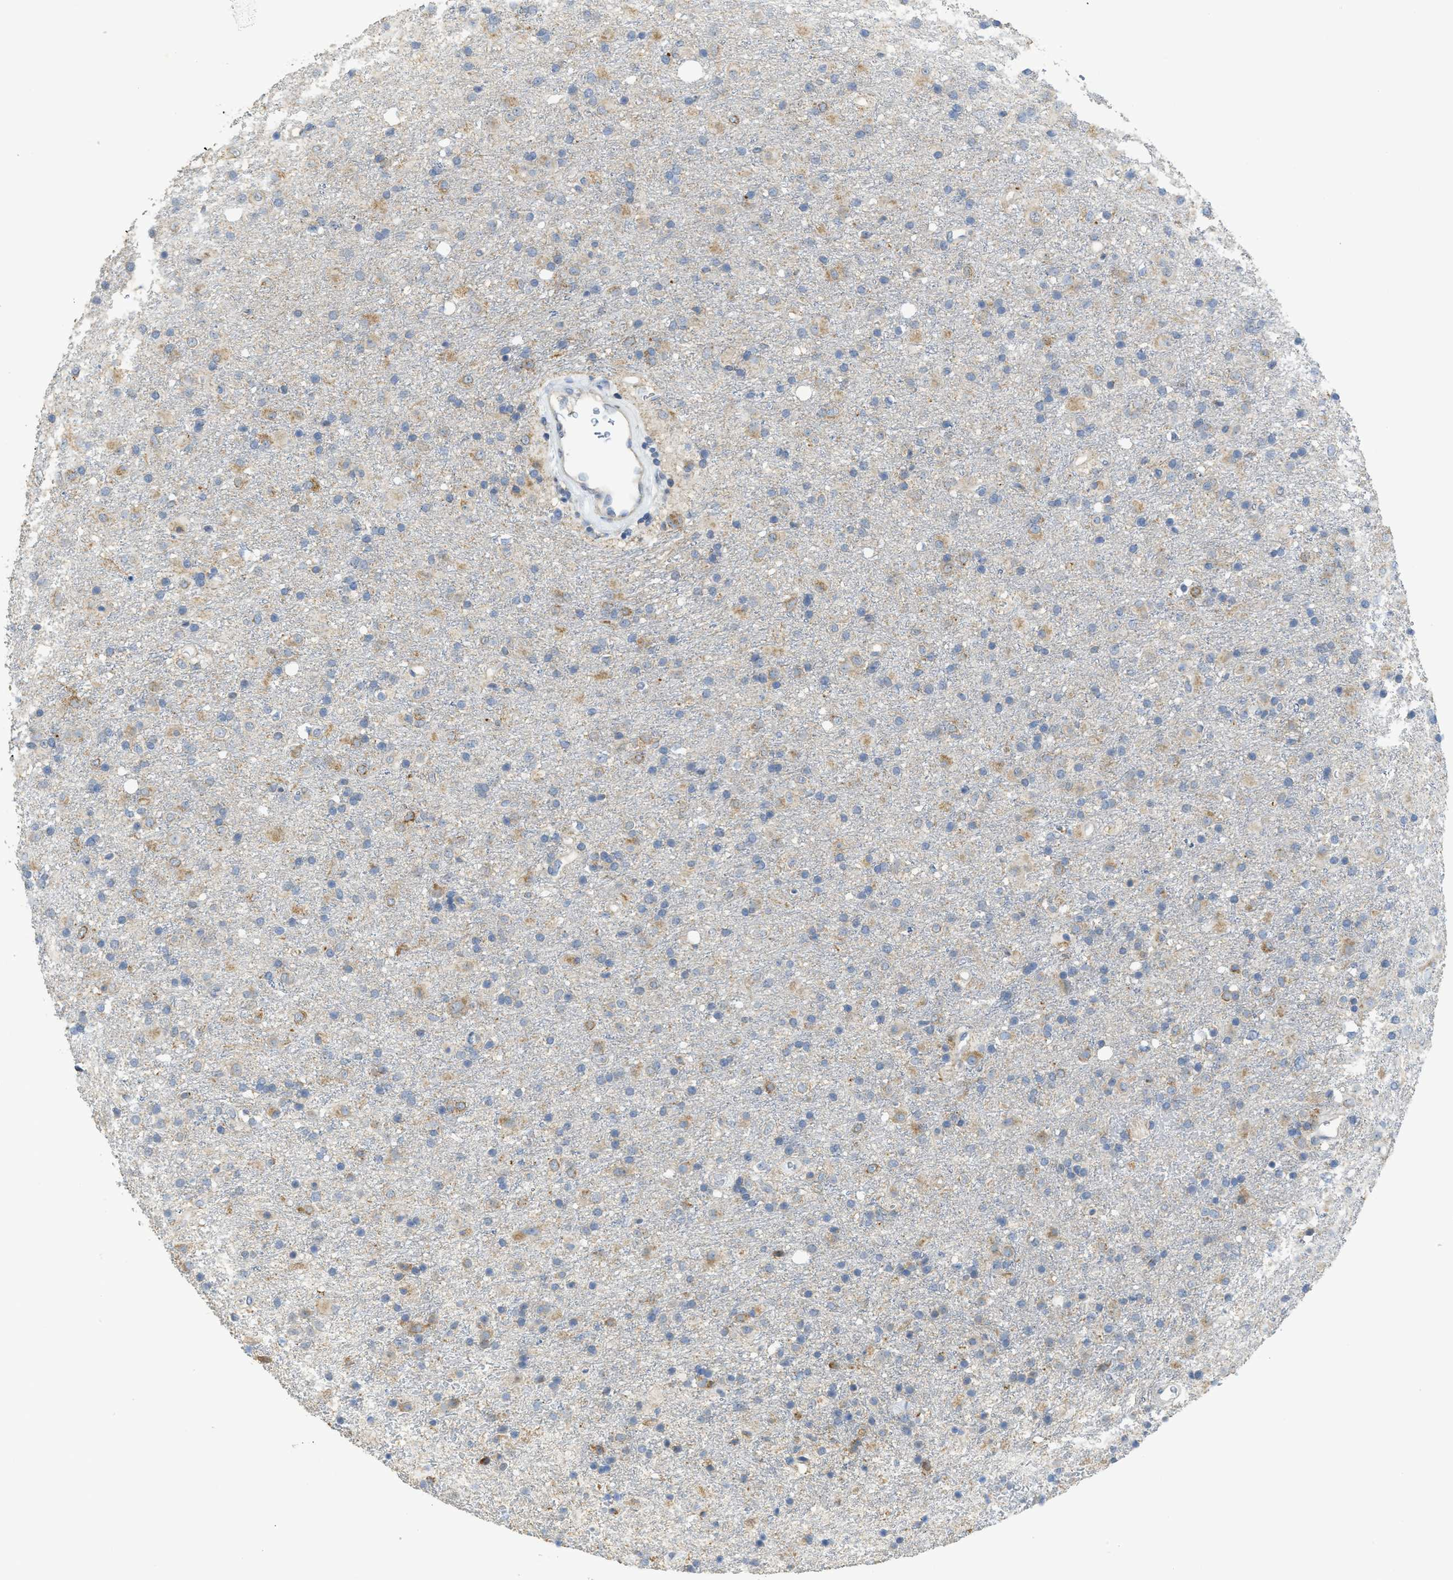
{"staining": {"intensity": "weak", "quantity": "25%-75%", "location": "cytoplasmic/membranous"}, "tissue": "glioma", "cell_type": "Tumor cells", "image_type": "cancer", "snomed": [{"axis": "morphology", "description": "Glioma, malignant, Low grade"}, {"axis": "topography", "description": "Brain"}], "caption": "The micrograph shows immunohistochemical staining of malignant glioma (low-grade). There is weak cytoplasmic/membranous staining is seen in about 25%-75% of tumor cells.", "gene": "SFXN2", "patient": {"sex": "male", "age": 65}}